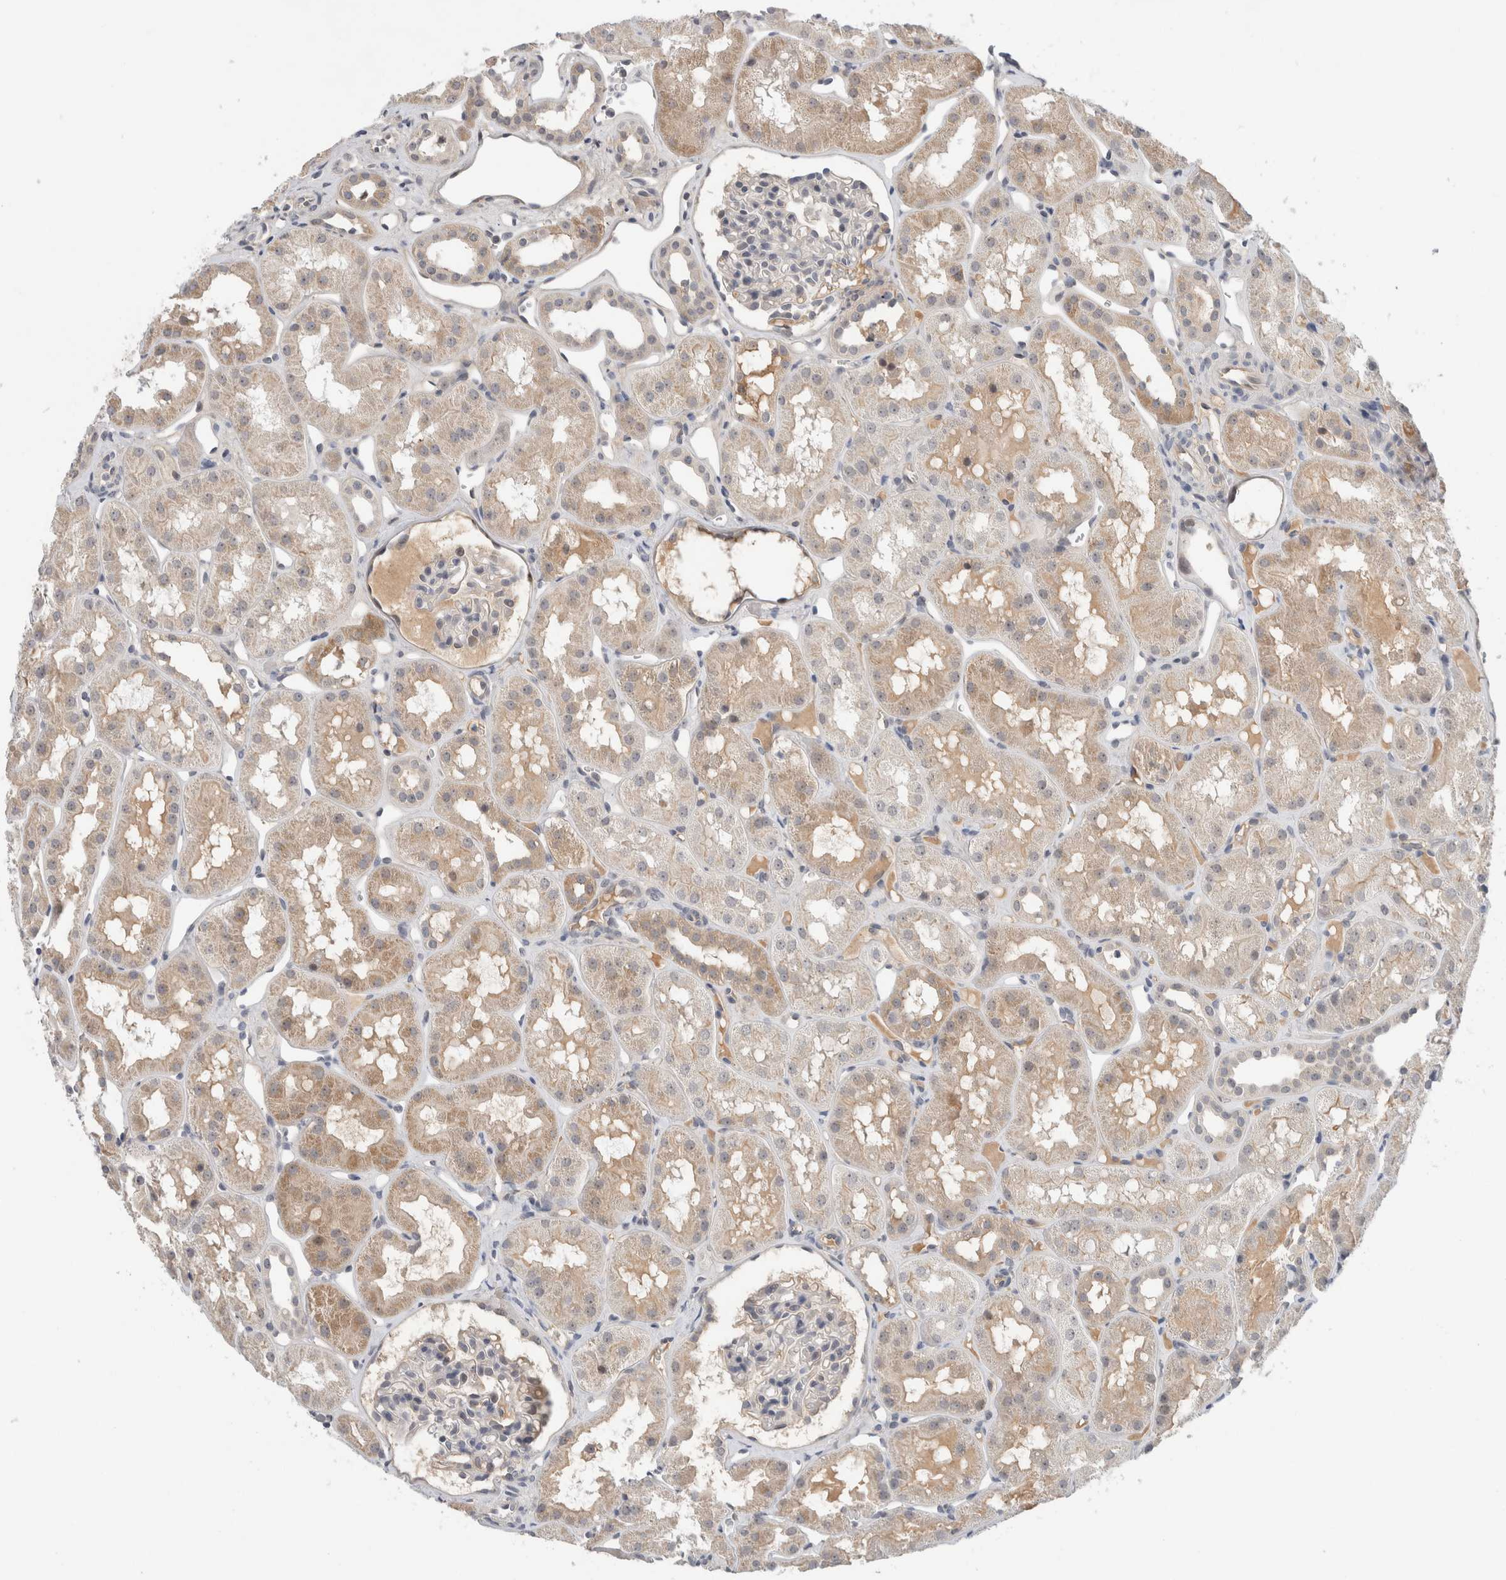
{"staining": {"intensity": "weak", "quantity": "<25%", "location": "cytoplasmic/membranous"}, "tissue": "kidney", "cell_type": "Cells in glomeruli", "image_type": "normal", "snomed": [{"axis": "morphology", "description": "Normal tissue, NOS"}, {"axis": "topography", "description": "Kidney"}], "caption": "An image of human kidney is negative for staining in cells in glomeruli. (Stains: DAB (3,3'-diaminobenzidine) immunohistochemistry (IHC) with hematoxylin counter stain, Microscopy: brightfield microscopy at high magnification).", "gene": "HCN3", "patient": {"sex": "male", "age": 16}}